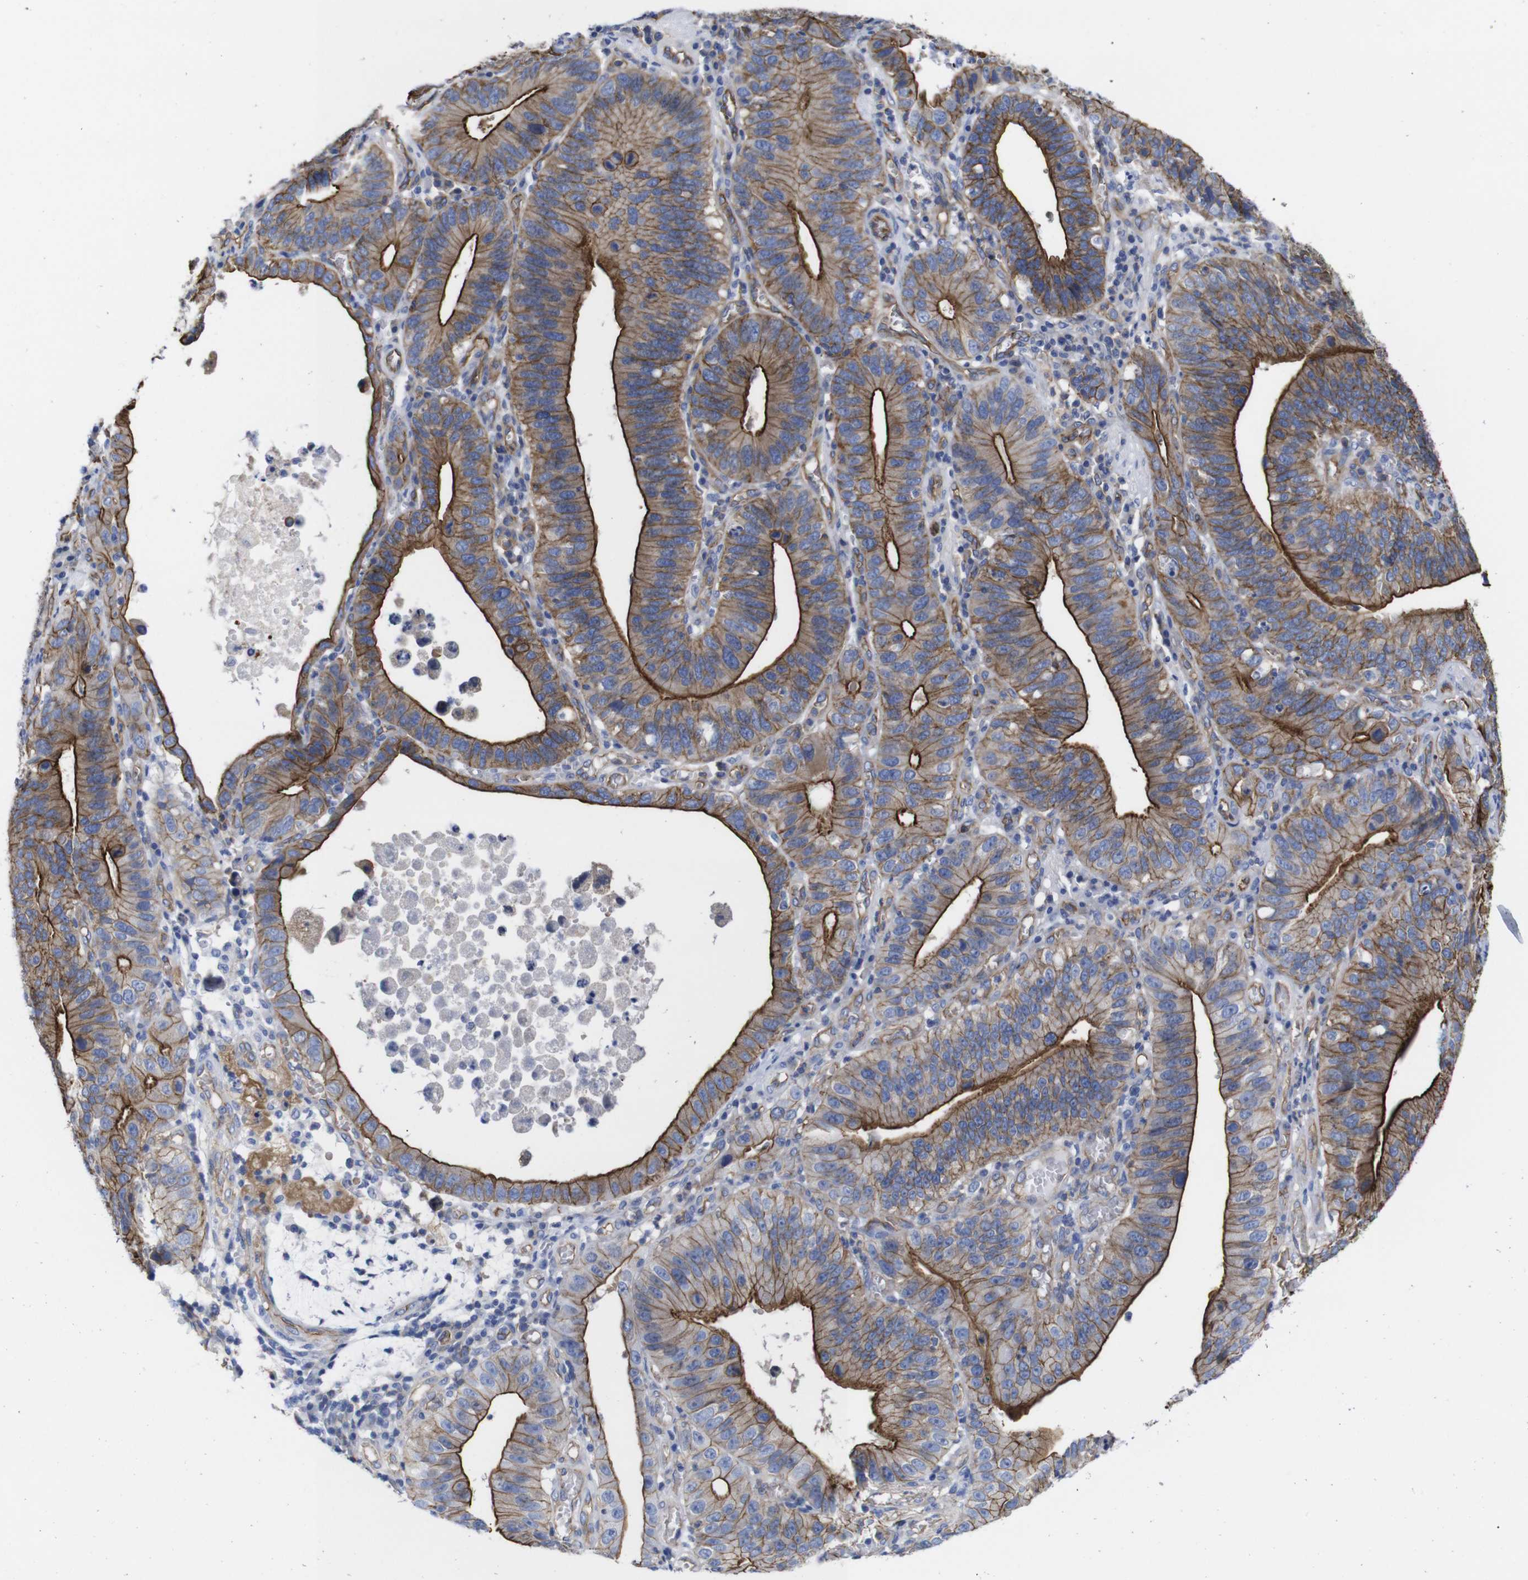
{"staining": {"intensity": "strong", "quantity": ">75%", "location": "cytoplasmic/membranous"}, "tissue": "stomach cancer", "cell_type": "Tumor cells", "image_type": "cancer", "snomed": [{"axis": "morphology", "description": "Adenocarcinoma, NOS"}, {"axis": "topography", "description": "Stomach"}, {"axis": "topography", "description": "Gastric cardia"}], "caption": "A micrograph of human stomach cancer (adenocarcinoma) stained for a protein reveals strong cytoplasmic/membranous brown staining in tumor cells.", "gene": "SPTBN1", "patient": {"sex": "male", "age": 59}}